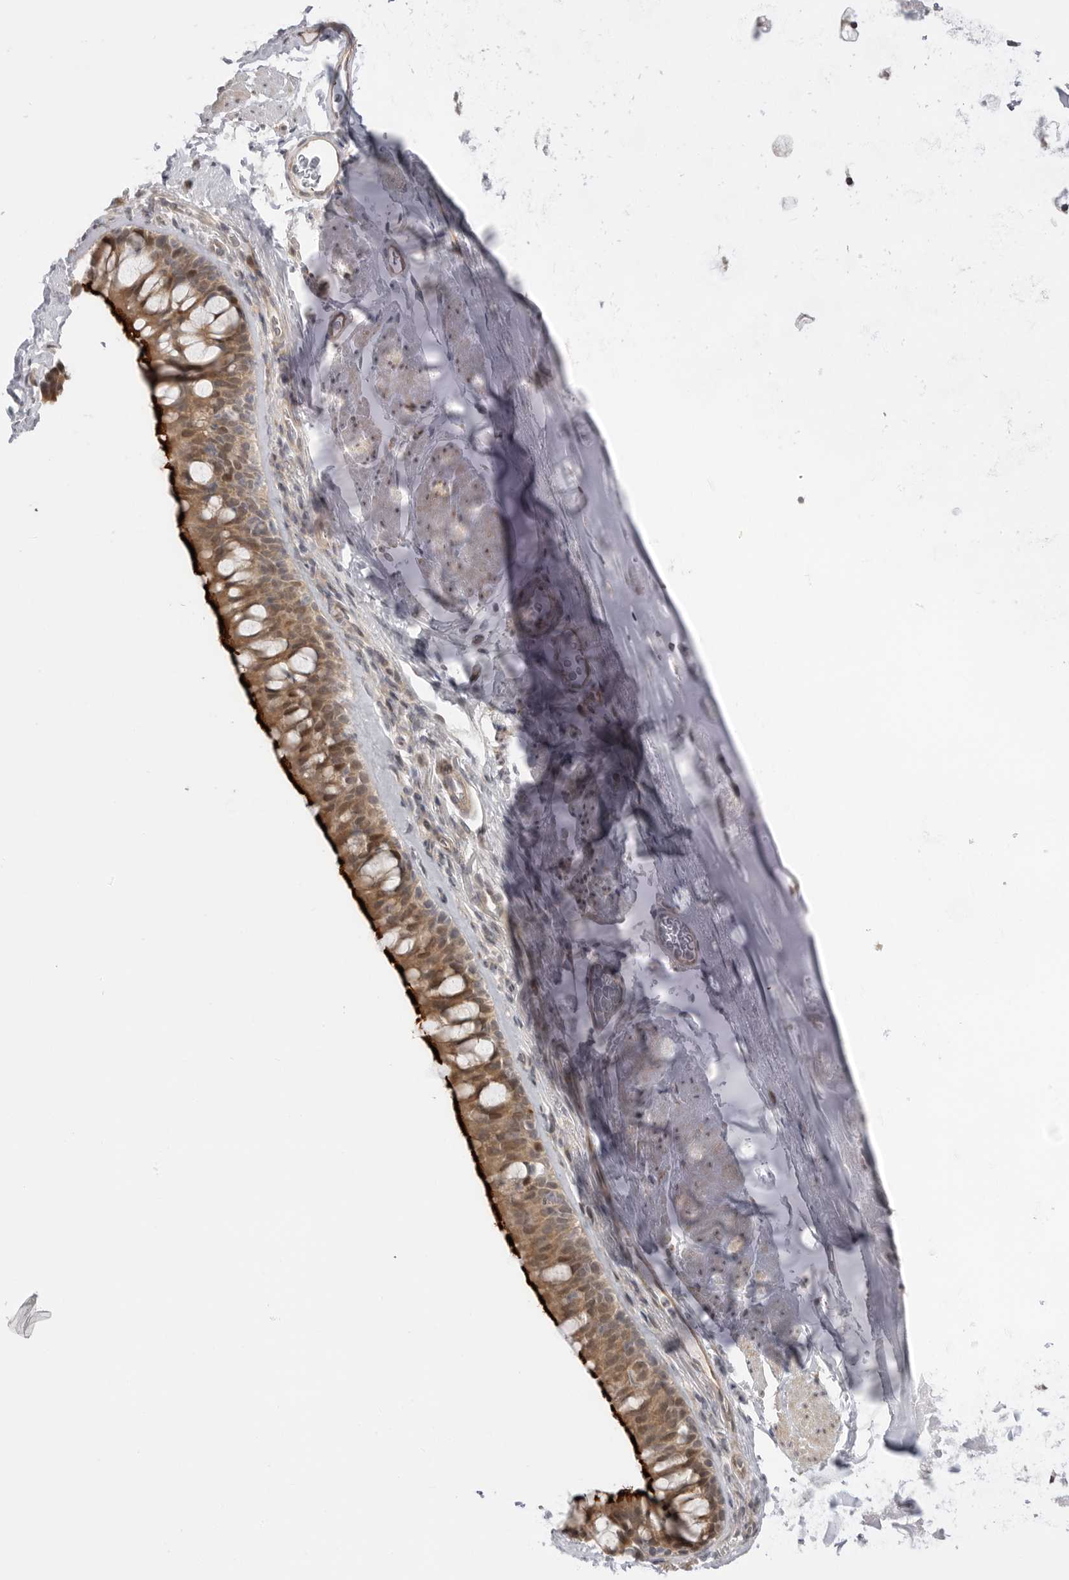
{"staining": {"intensity": "strong", "quantity": ">75%", "location": "cytoplasmic/membranous,nuclear"}, "tissue": "bronchus", "cell_type": "Respiratory epithelial cells", "image_type": "normal", "snomed": [{"axis": "morphology", "description": "Normal tissue, NOS"}, {"axis": "topography", "description": "Cartilage tissue"}, {"axis": "topography", "description": "Bronchus"}], "caption": "Immunohistochemistry (IHC) photomicrograph of benign bronchus stained for a protein (brown), which exhibits high levels of strong cytoplasmic/membranous,nuclear staining in about >75% of respiratory epithelial cells.", "gene": "GGT6", "patient": {"sex": "female", "age": 53}}